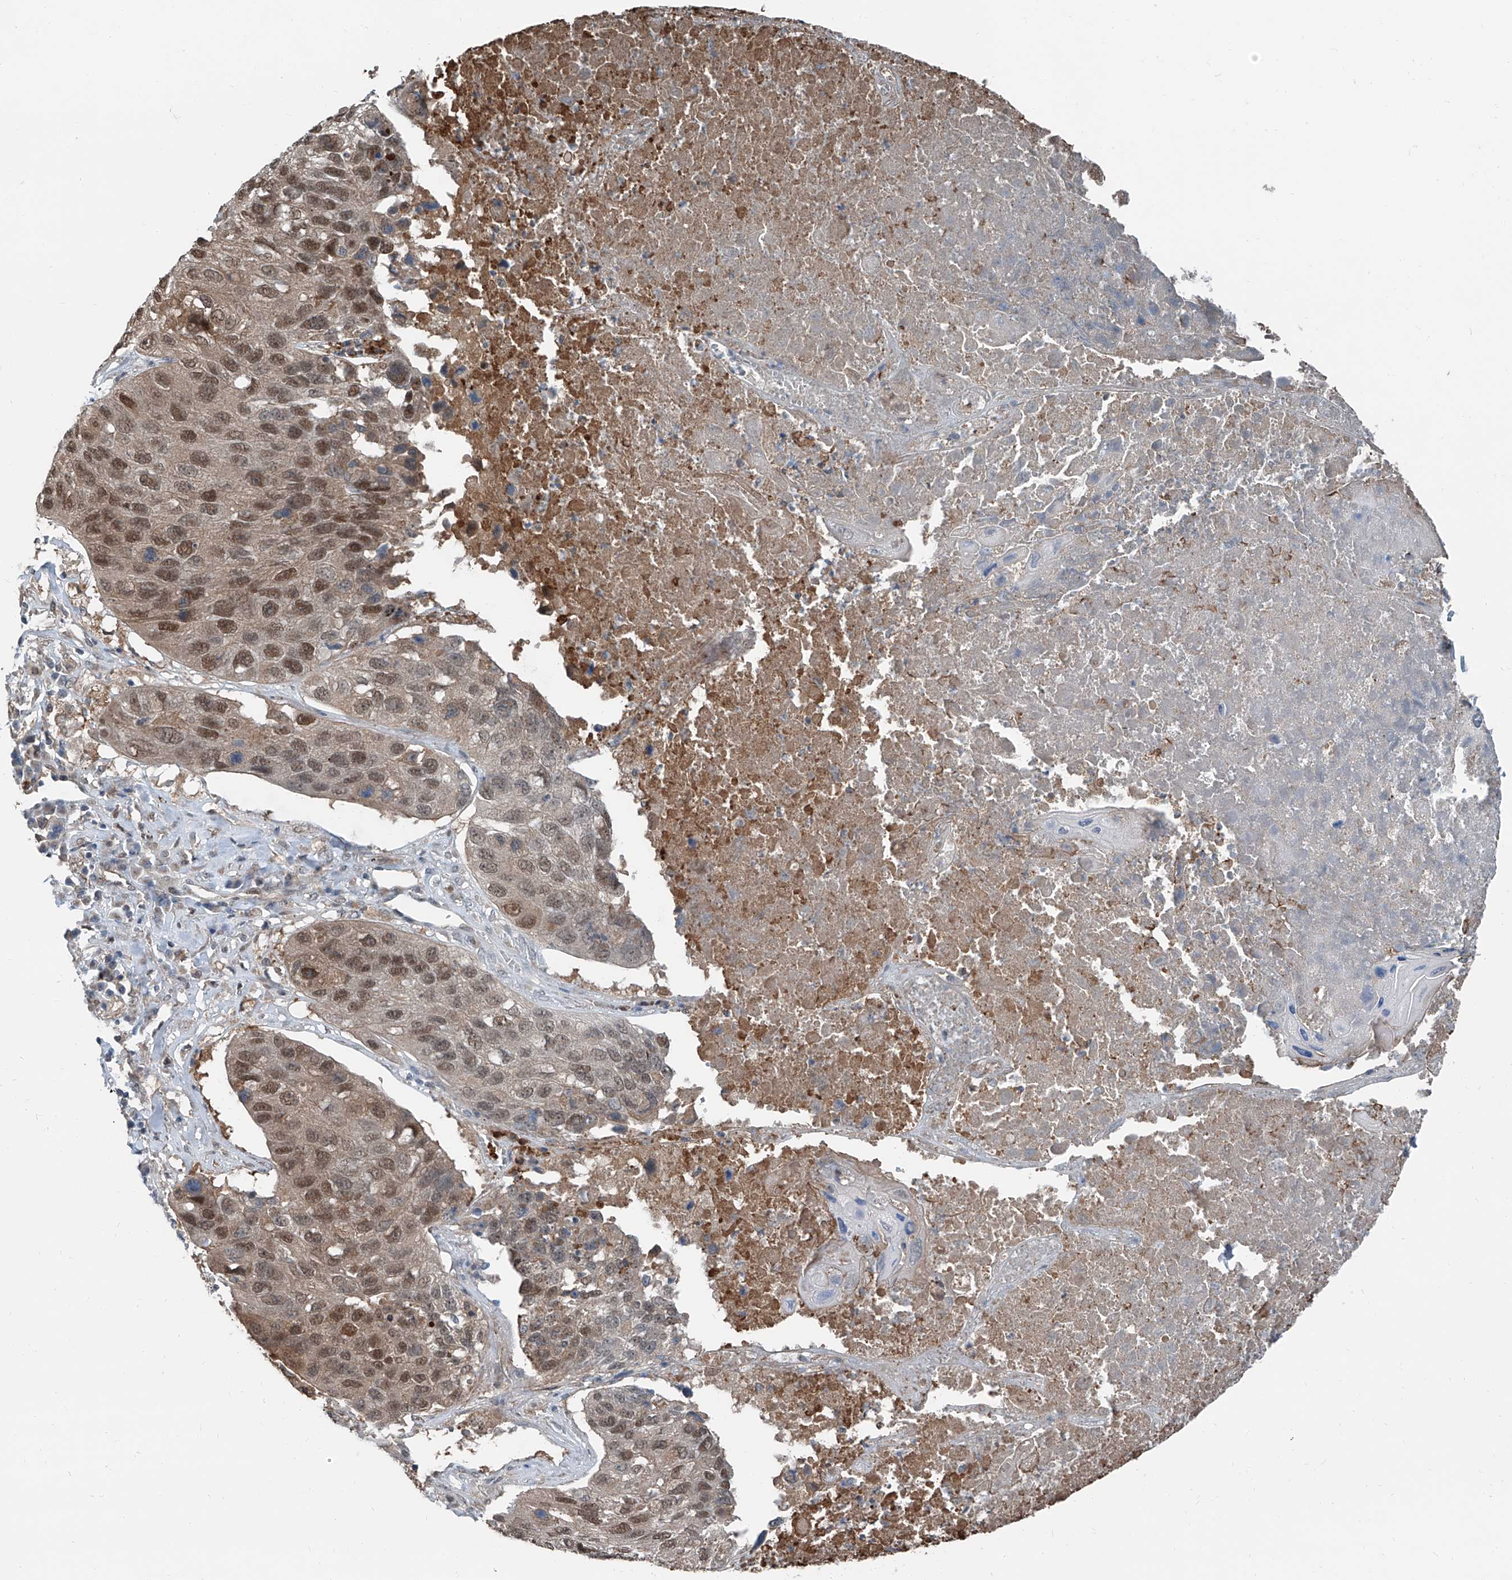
{"staining": {"intensity": "moderate", "quantity": ">75%", "location": "cytoplasmic/membranous,nuclear"}, "tissue": "lung cancer", "cell_type": "Tumor cells", "image_type": "cancer", "snomed": [{"axis": "morphology", "description": "Squamous cell carcinoma, NOS"}, {"axis": "topography", "description": "Lung"}], "caption": "DAB (3,3'-diaminobenzidine) immunohistochemical staining of lung cancer exhibits moderate cytoplasmic/membranous and nuclear protein positivity in approximately >75% of tumor cells. The staining was performed using DAB (3,3'-diaminobenzidine), with brown indicating positive protein expression. Nuclei are stained blue with hematoxylin.", "gene": "HSPA6", "patient": {"sex": "male", "age": 61}}